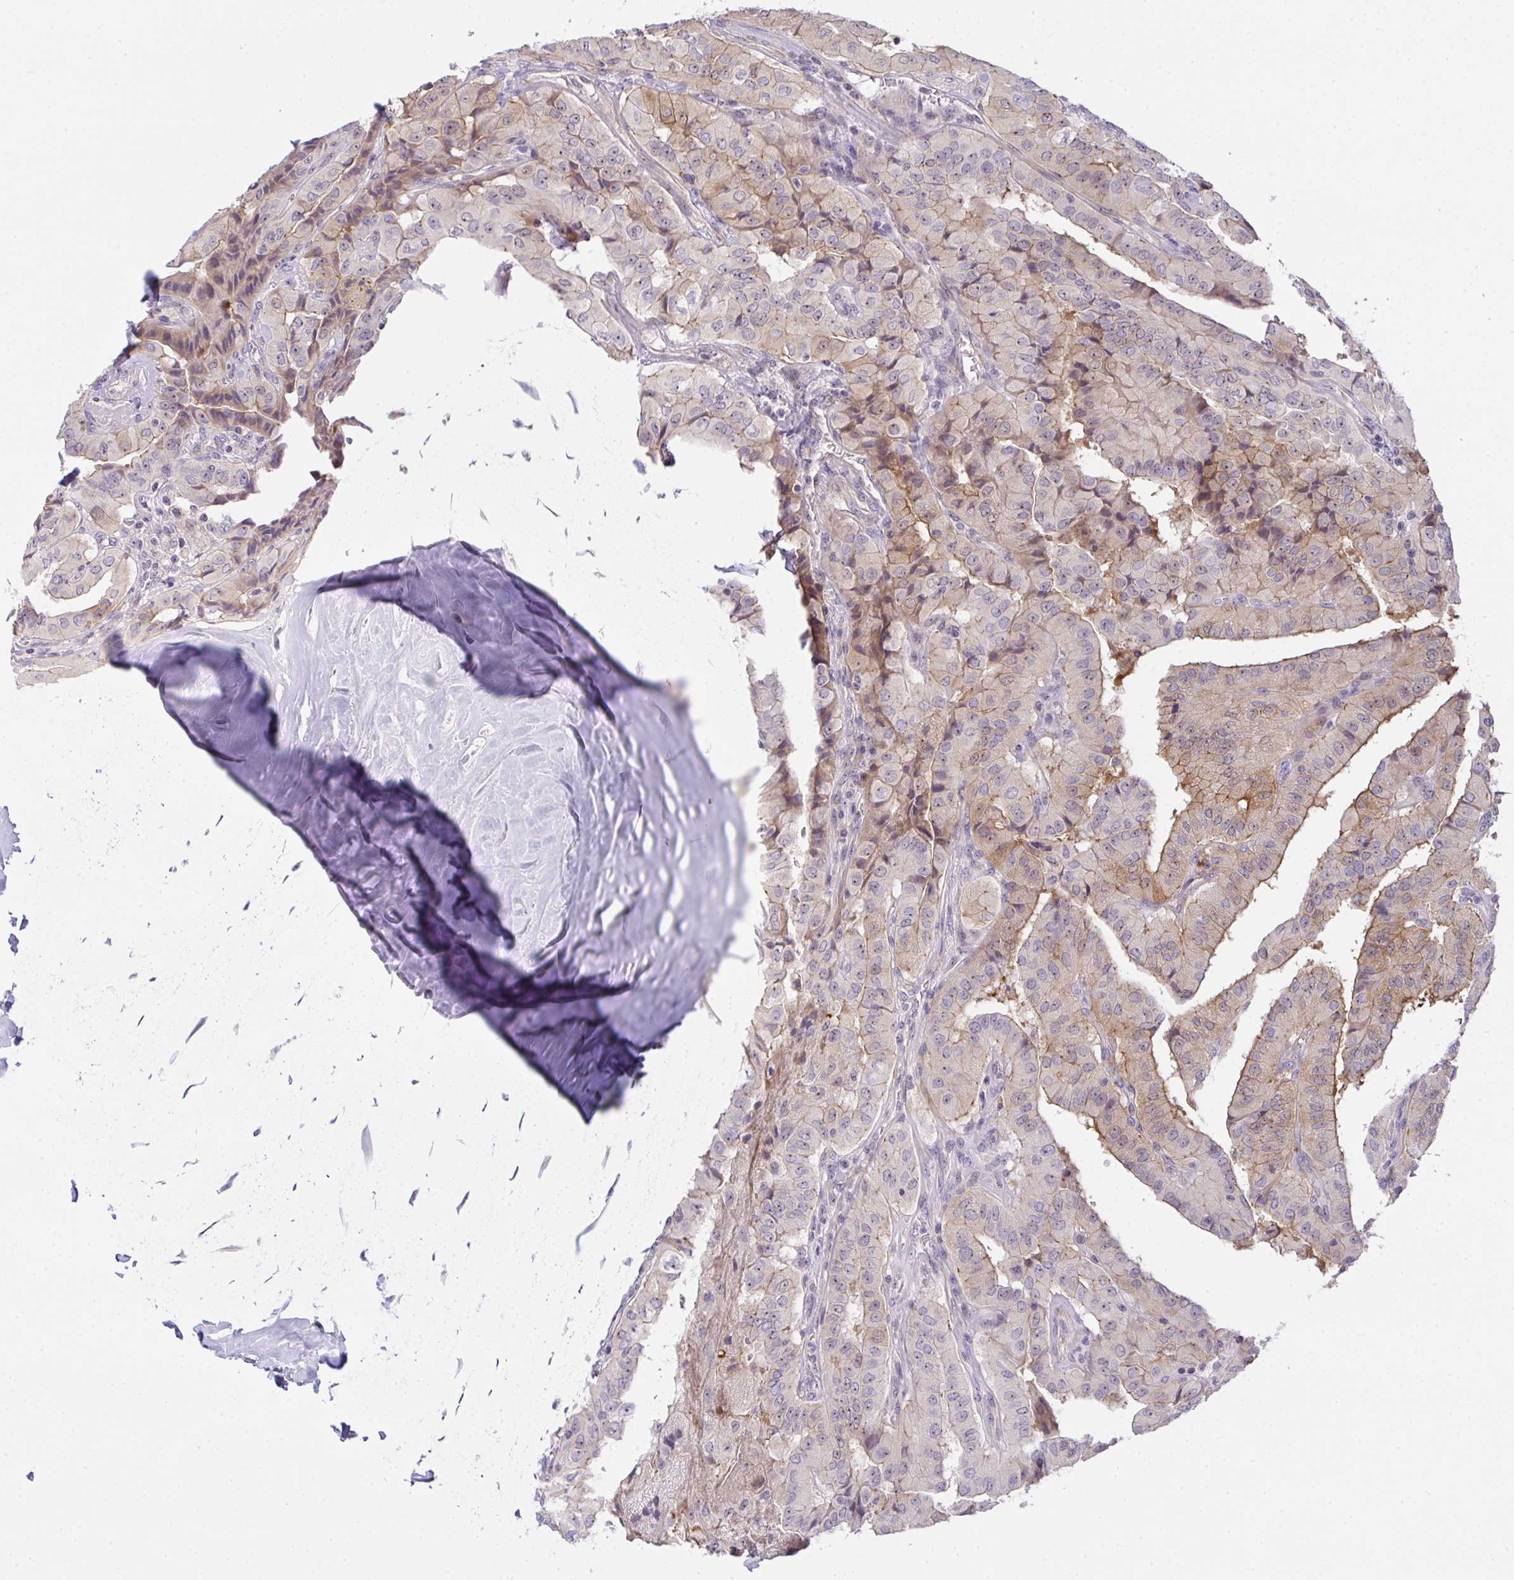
{"staining": {"intensity": "weak", "quantity": "25%-75%", "location": "cytoplasmic/membranous"}, "tissue": "thyroid cancer", "cell_type": "Tumor cells", "image_type": "cancer", "snomed": [{"axis": "morphology", "description": "Normal tissue, NOS"}, {"axis": "morphology", "description": "Papillary adenocarcinoma, NOS"}, {"axis": "topography", "description": "Thyroid gland"}], "caption": "This is a histology image of IHC staining of thyroid papillary adenocarcinoma, which shows weak staining in the cytoplasmic/membranous of tumor cells.", "gene": "NT5C1A", "patient": {"sex": "female", "age": 59}}